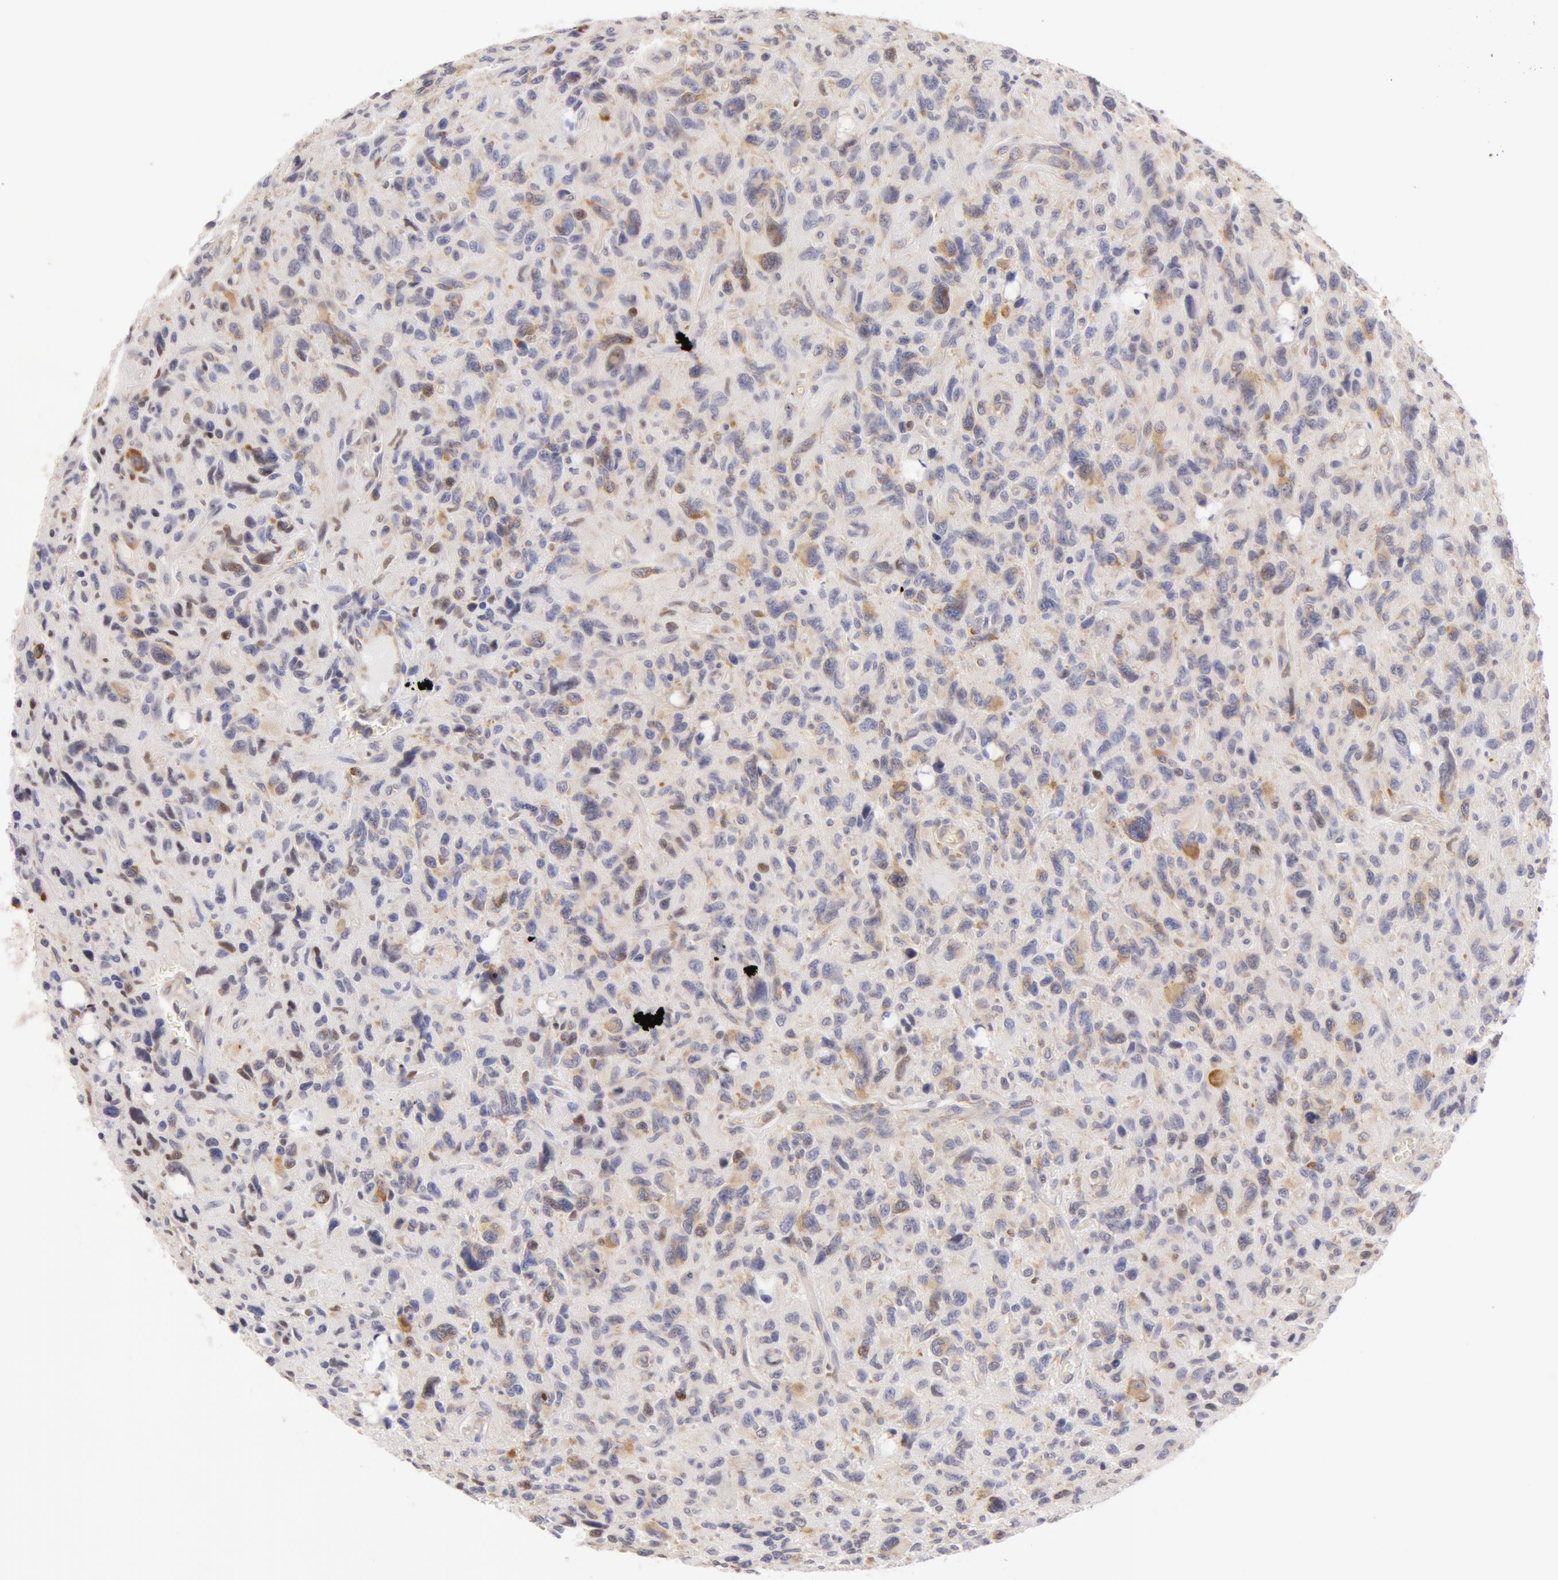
{"staining": {"intensity": "negative", "quantity": "none", "location": "none"}, "tissue": "glioma", "cell_type": "Tumor cells", "image_type": "cancer", "snomed": [{"axis": "morphology", "description": "Glioma, malignant, High grade"}, {"axis": "topography", "description": "Brain"}], "caption": "The IHC micrograph has no significant positivity in tumor cells of glioma tissue.", "gene": "DDX3Y", "patient": {"sex": "female", "age": 60}}